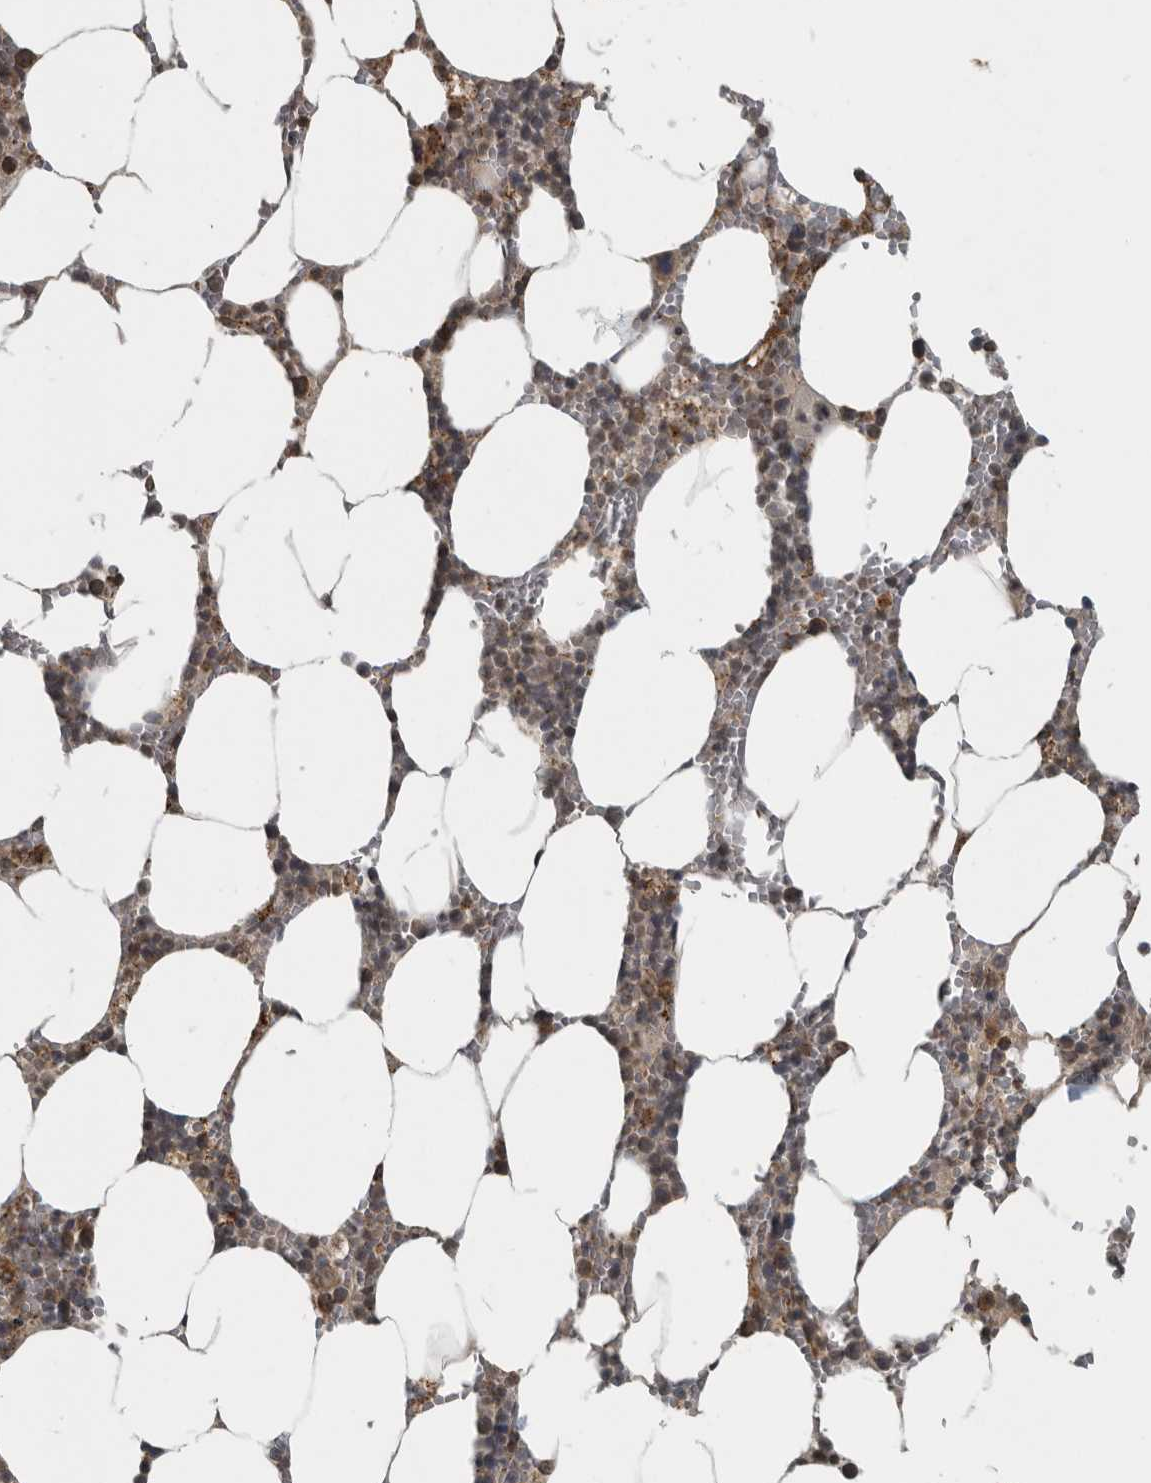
{"staining": {"intensity": "moderate", "quantity": "25%-75%", "location": "cytoplasmic/membranous"}, "tissue": "bone marrow", "cell_type": "Hematopoietic cells", "image_type": "normal", "snomed": [{"axis": "morphology", "description": "Normal tissue, NOS"}, {"axis": "topography", "description": "Bone marrow"}], "caption": "IHC histopathology image of unremarkable human bone marrow stained for a protein (brown), which demonstrates medium levels of moderate cytoplasmic/membranous expression in approximately 25%-75% of hematopoietic cells.", "gene": "AFAP1", "patient": {"sex": "male", "age": 70}}